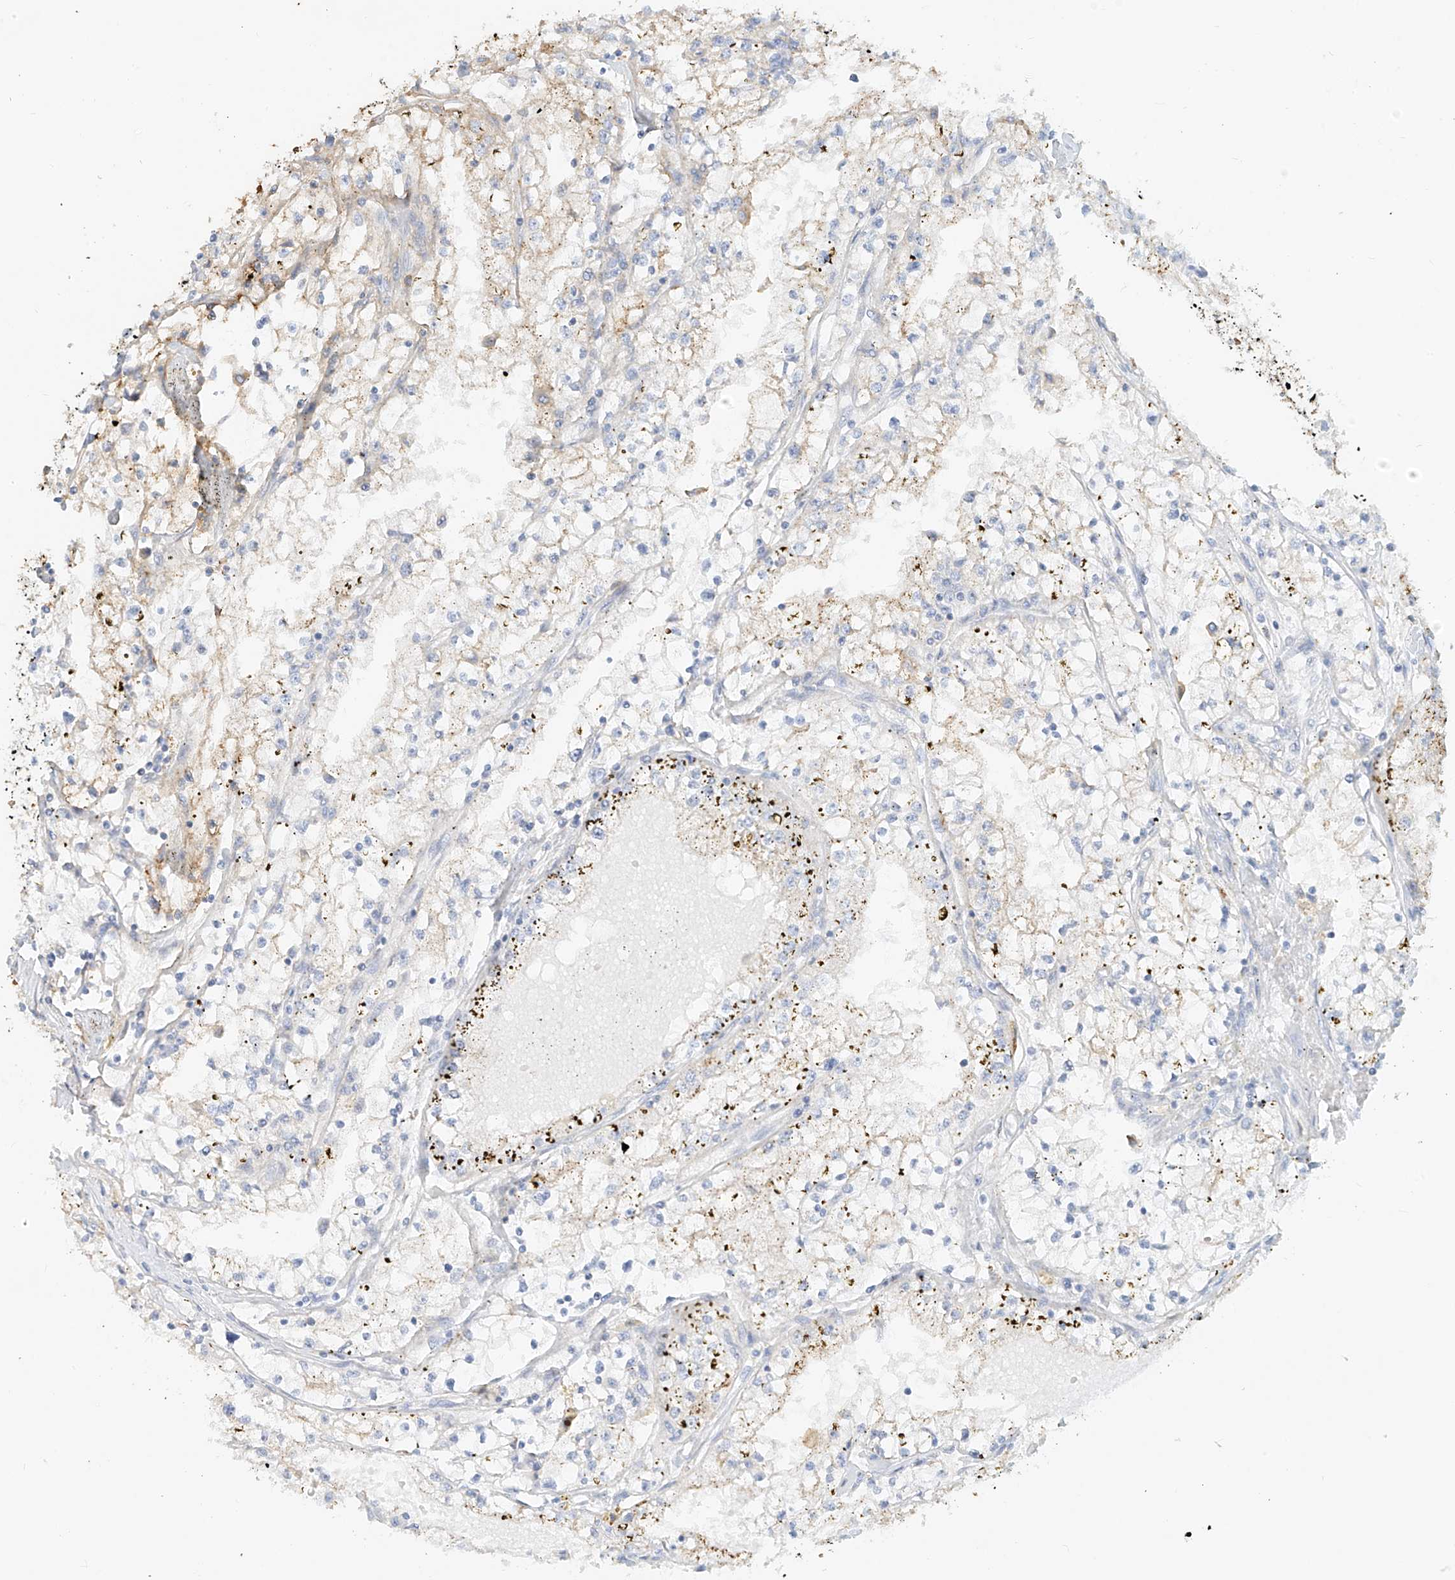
{"staining": {"intensity": "negative", "quantity": "none", "location": "none"}, "tissue": "renal cancer", "cell_type": "Tumor cells", "image_type": "cancer", "snomed": [{"axis": "morphology", "description": "Adenocarcinoma, NOS"}, {"axis": "topography", "description": "Kidney"}], "caption": "The immunohistochemistry micrograph has no significant staining in tumor cells of renal cancer tissue.", "gene": "OCSTAMP", "patient": {"sex": "male", "age": 56}}